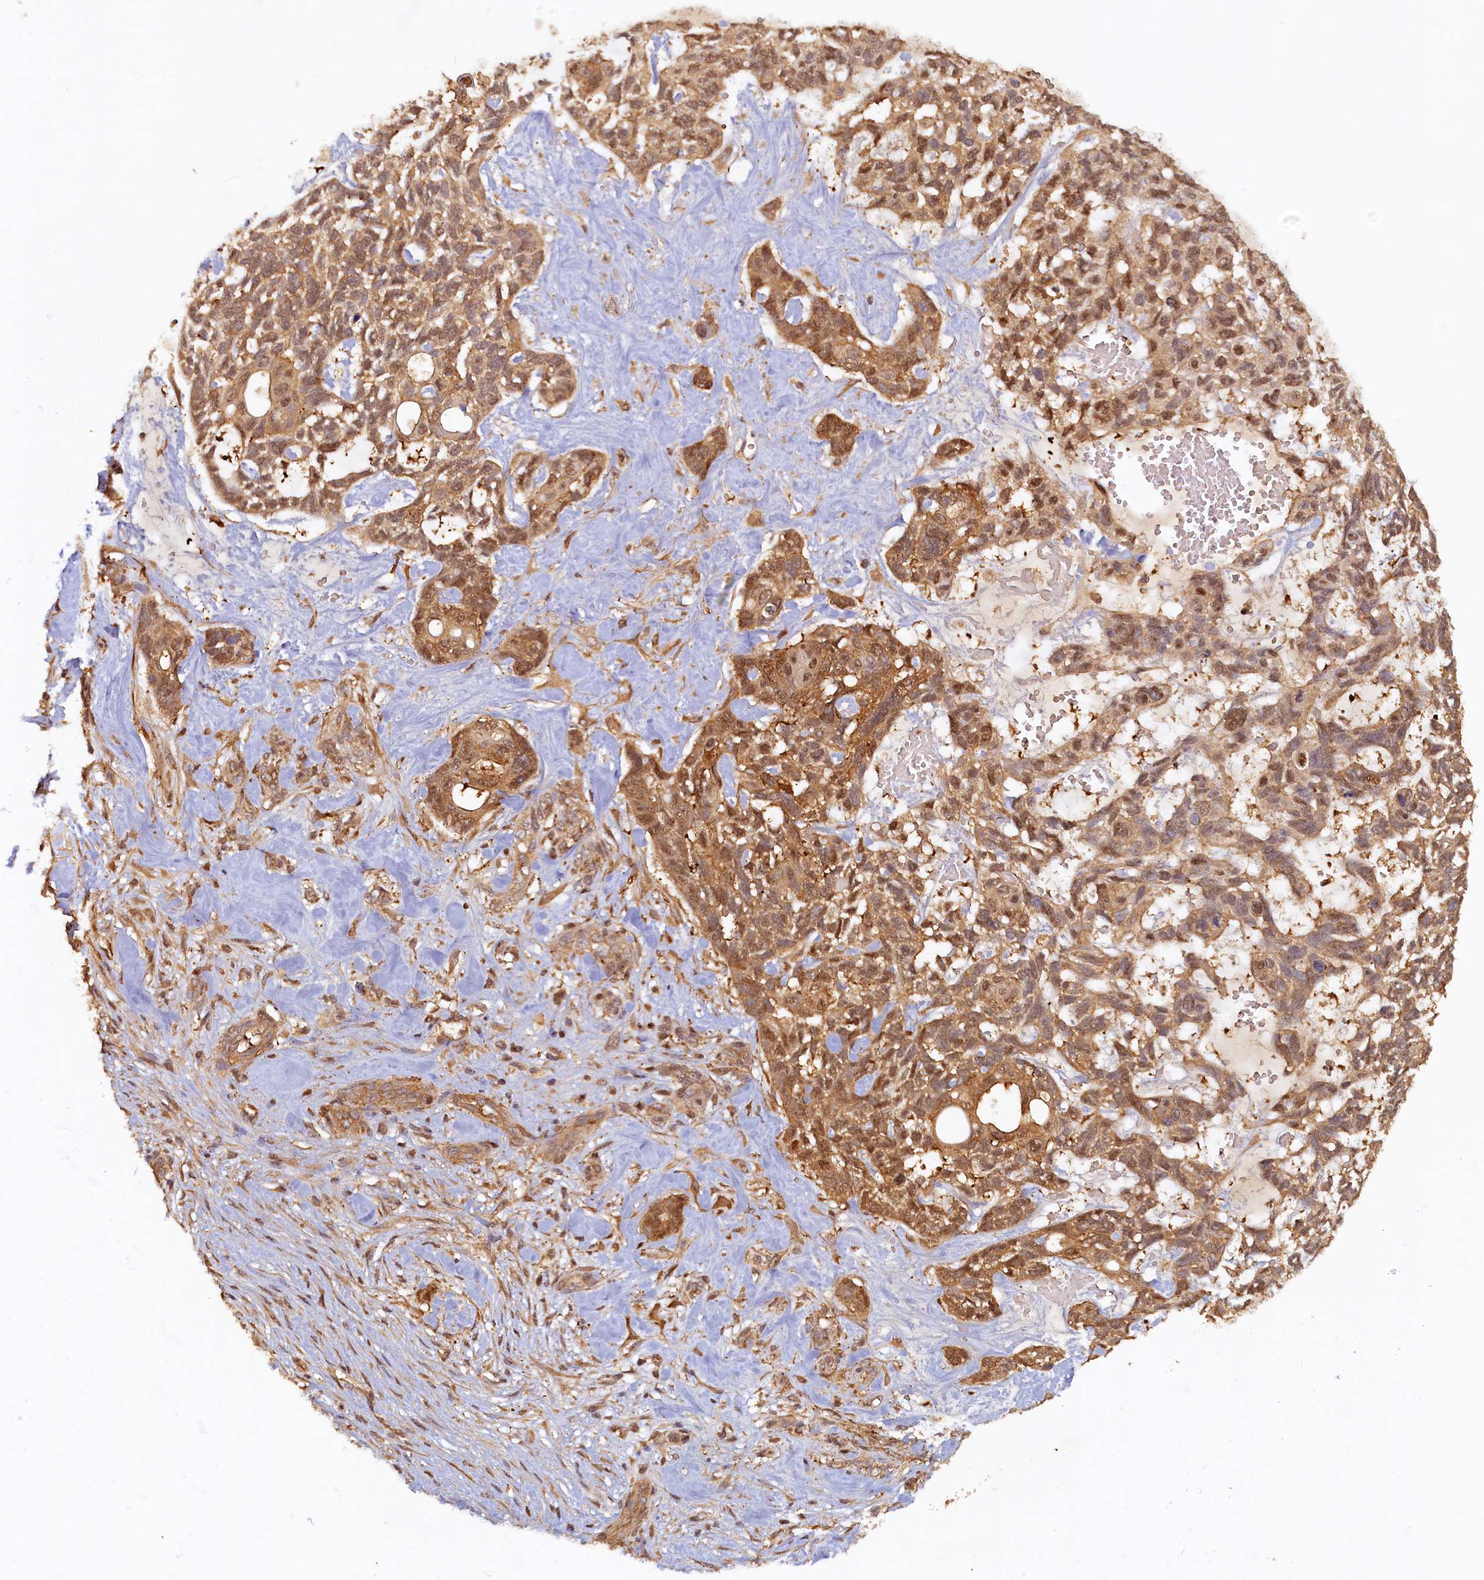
{"staining": {"intensity": "moderate", "quantity": ">75%", "location": "cytoplasmic/membranous,nuclear"}, "tissue": "skin cancer", "cell_type": "Tumor cells", "image_type": "cancer", "snomed": [{"axis": "morphology", "description": "Basal cell carcinoma"}, {"axis": "topography", "description": "Skin"}], "caption": "A histopathology image of basal cell carcinoma (skin) stained for a protein shows moderate cytoplasmic/membranous and nuclear brown staining in tumor cells.", "gene": "UBL7", "patient": {"sex": "male", "age": 88}}